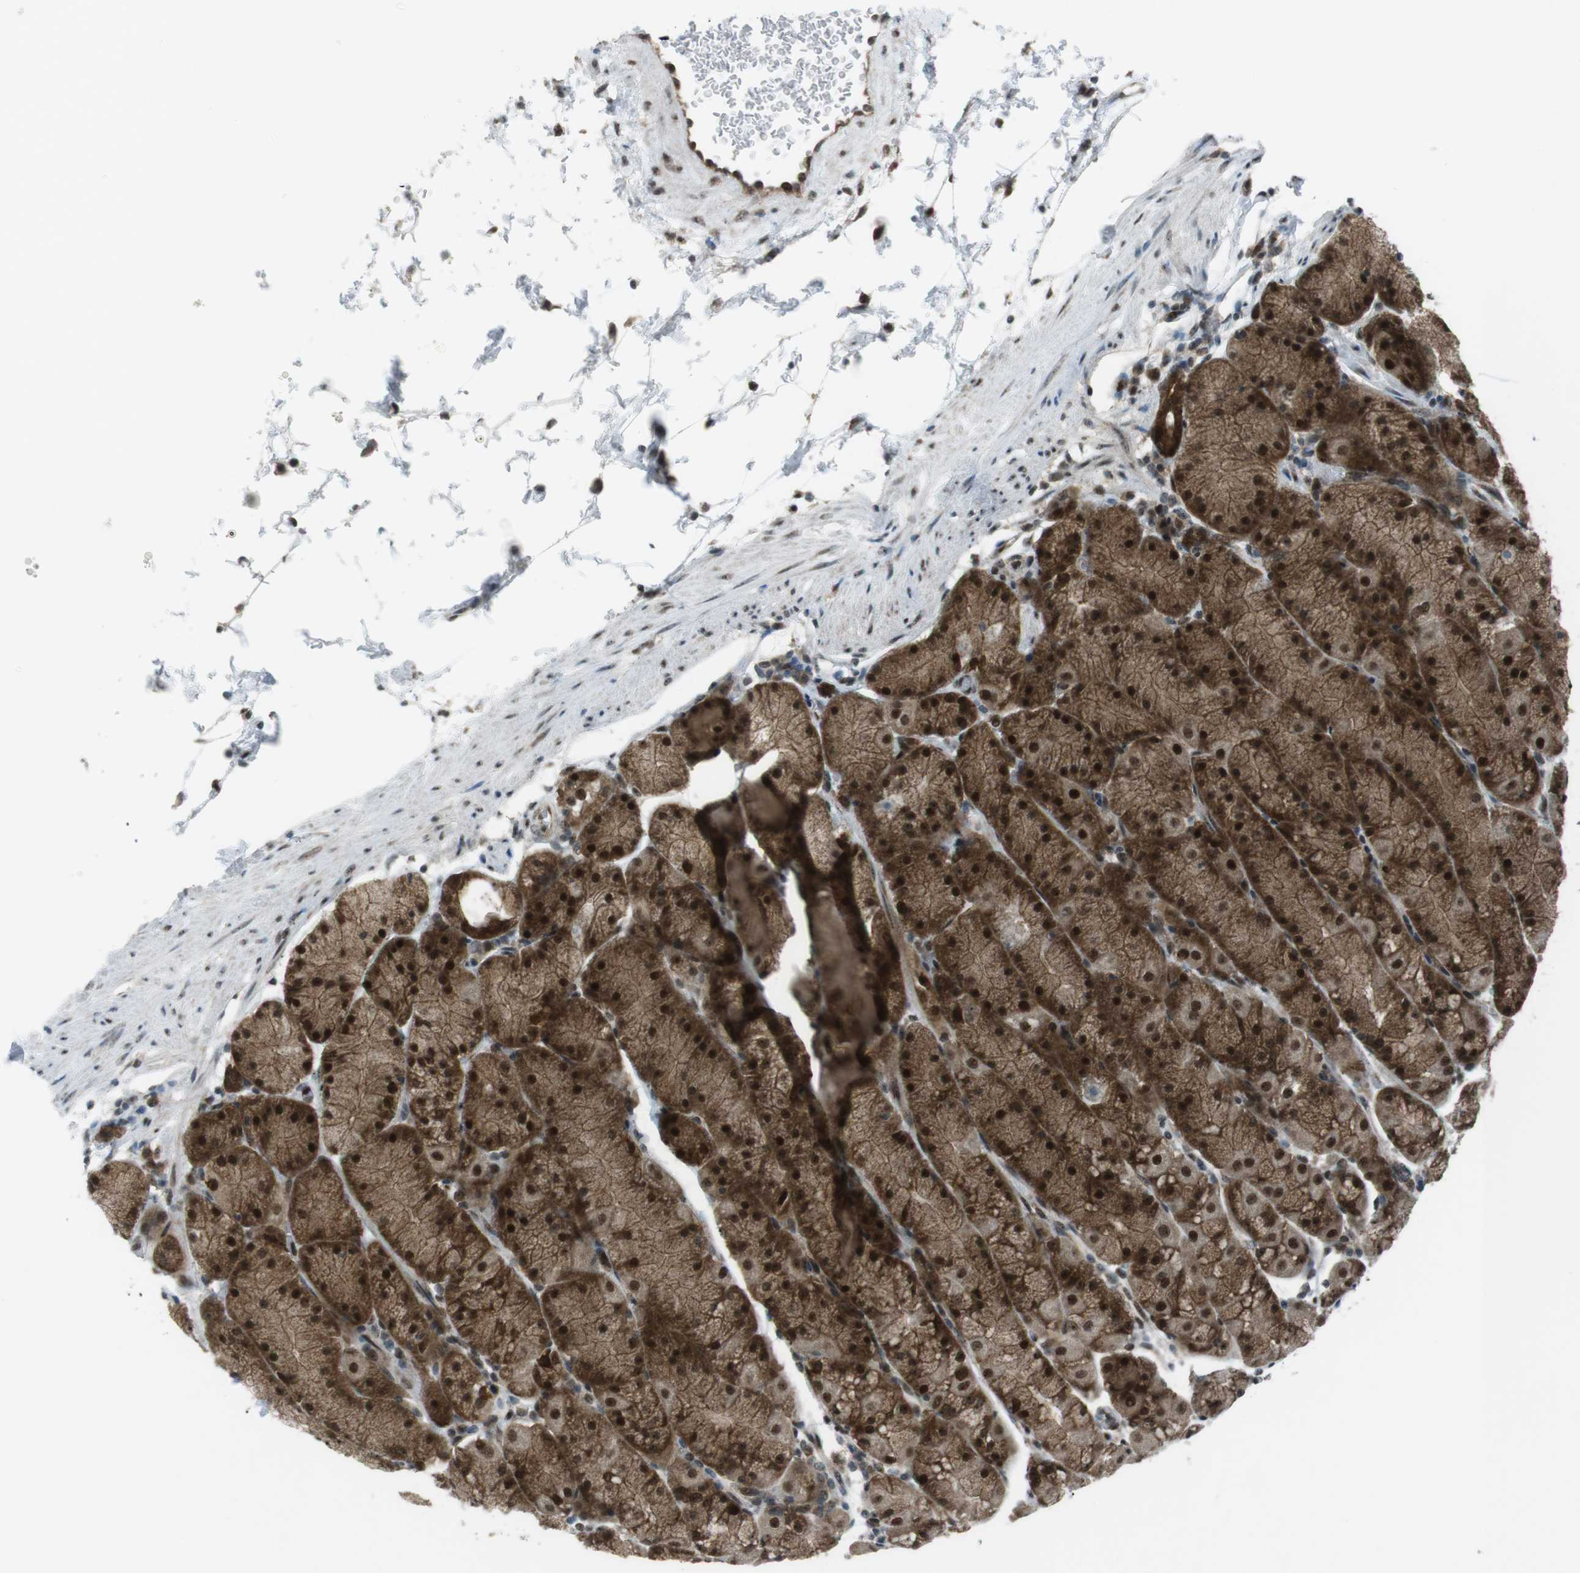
{"staining": {"intensity": "strong", "quantity": ">75%", "location": "cytoplasmic/membranous,nuclear"}, "tissue": "stomach", "cell_type": "Glandular cells", "image_type": "normal", "snomed": [{"axis": "morphology", "description": "Normal tissue, NOS"}, {"axis": "topography", "description": "Stomach, upper"}, {"axis": "topography", "description": "Stomach"}], "caption": "IHC (DAB) staining of normal stomach shows strong cytoplasmic/membranous,nuclear protein expression in about >75% of glandular cells. The protein is stained brown, and the nuclei are stained in blue (DAB IHC with brightfield microscopy, high magnification).", "gene": "CSNK1D", "patient": {"sex": "male", "age": 76}}